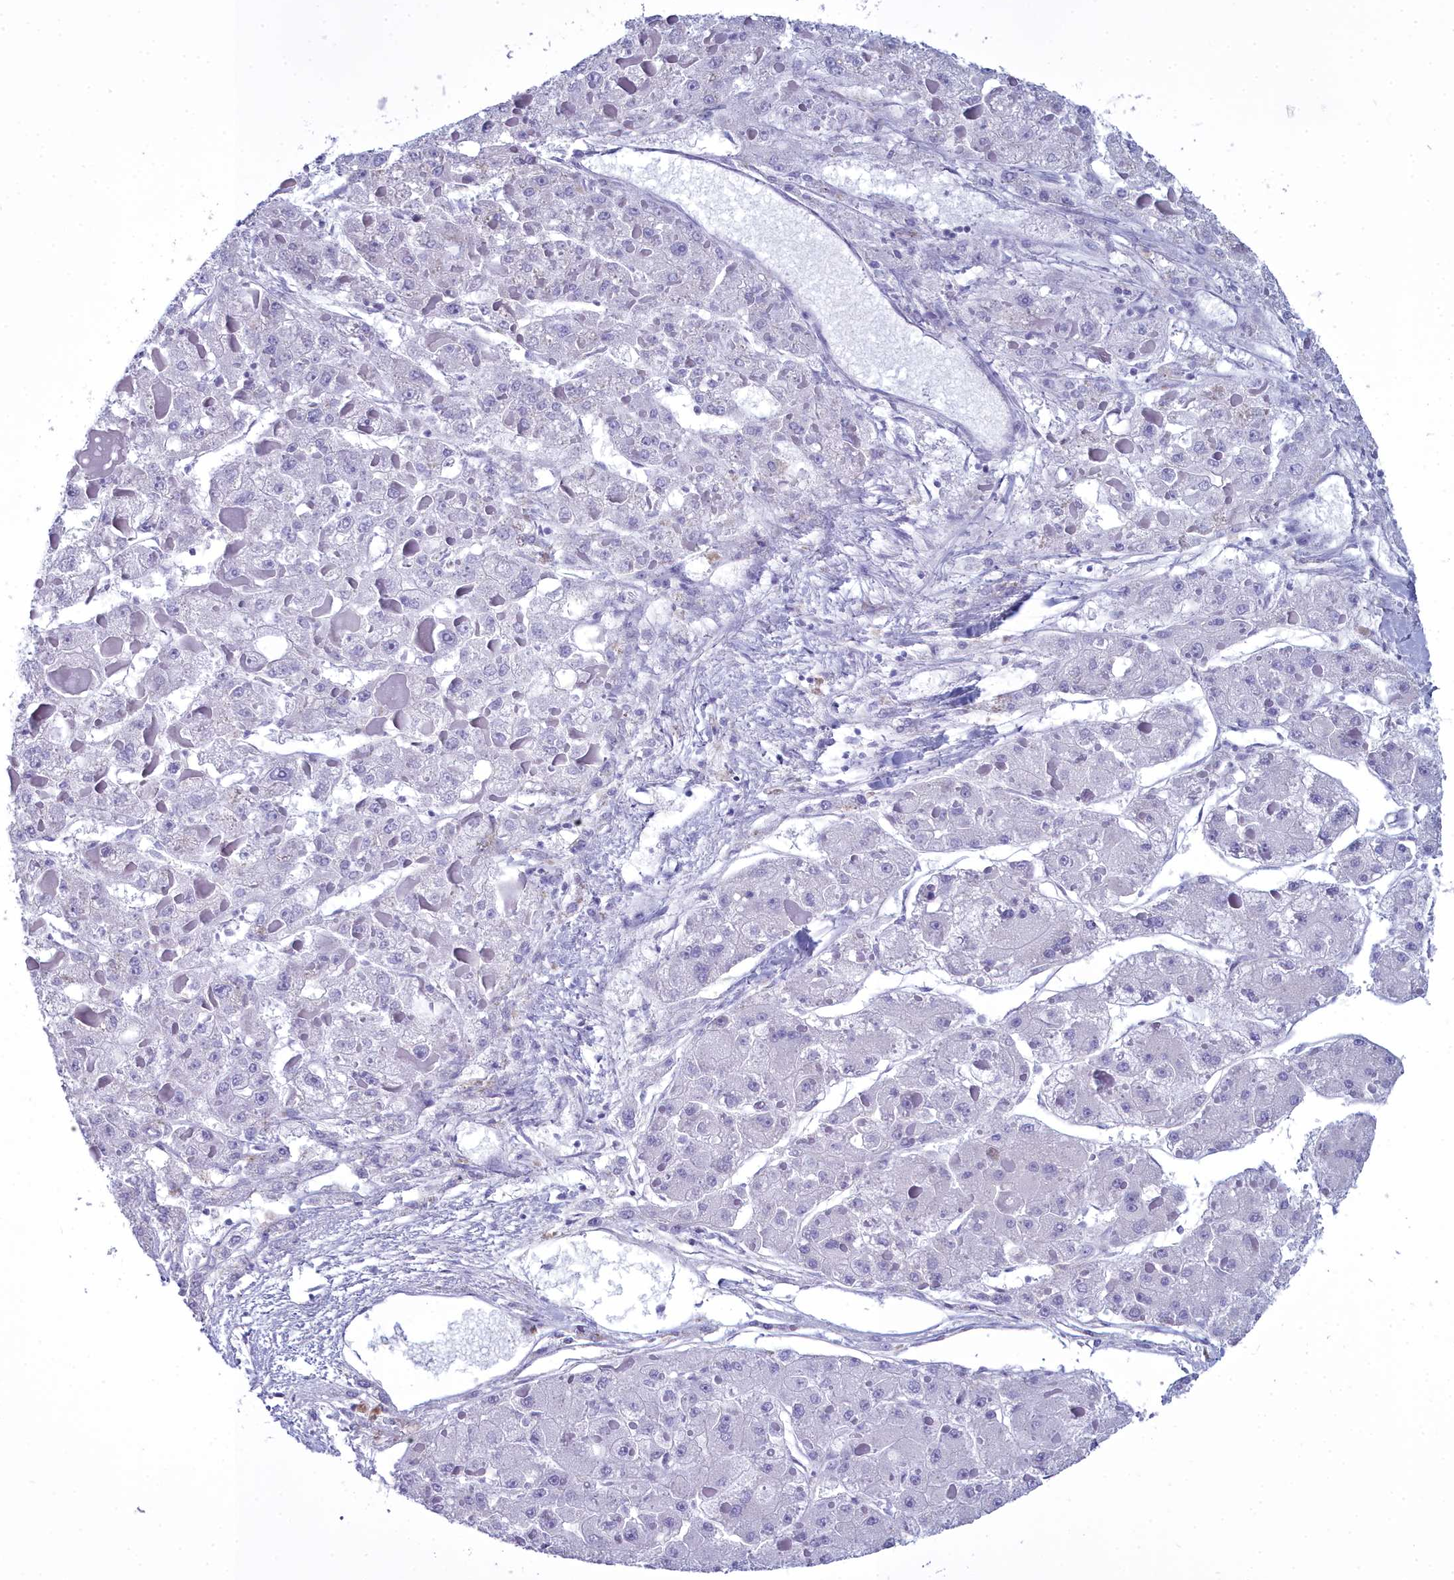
{"staining": {"intensity": "negative", "quantity": "none", "location": "none"}, "tissue": "liver cancer", "cell_type": "Tumor cells", "image_type": "cancer", "snomed": [{"axis": "morphology", "description": "Carcinoma, Hepatocellular, NOS"}, {"axis": "topography", "description": "Liver"}], "caption": "High power microscopy image of an IHC histopathology image of liver cancer, revealing no significant staining in tumor cells.", "gene": "MAP6", "patient": {"sex": "female", "age": 73}}